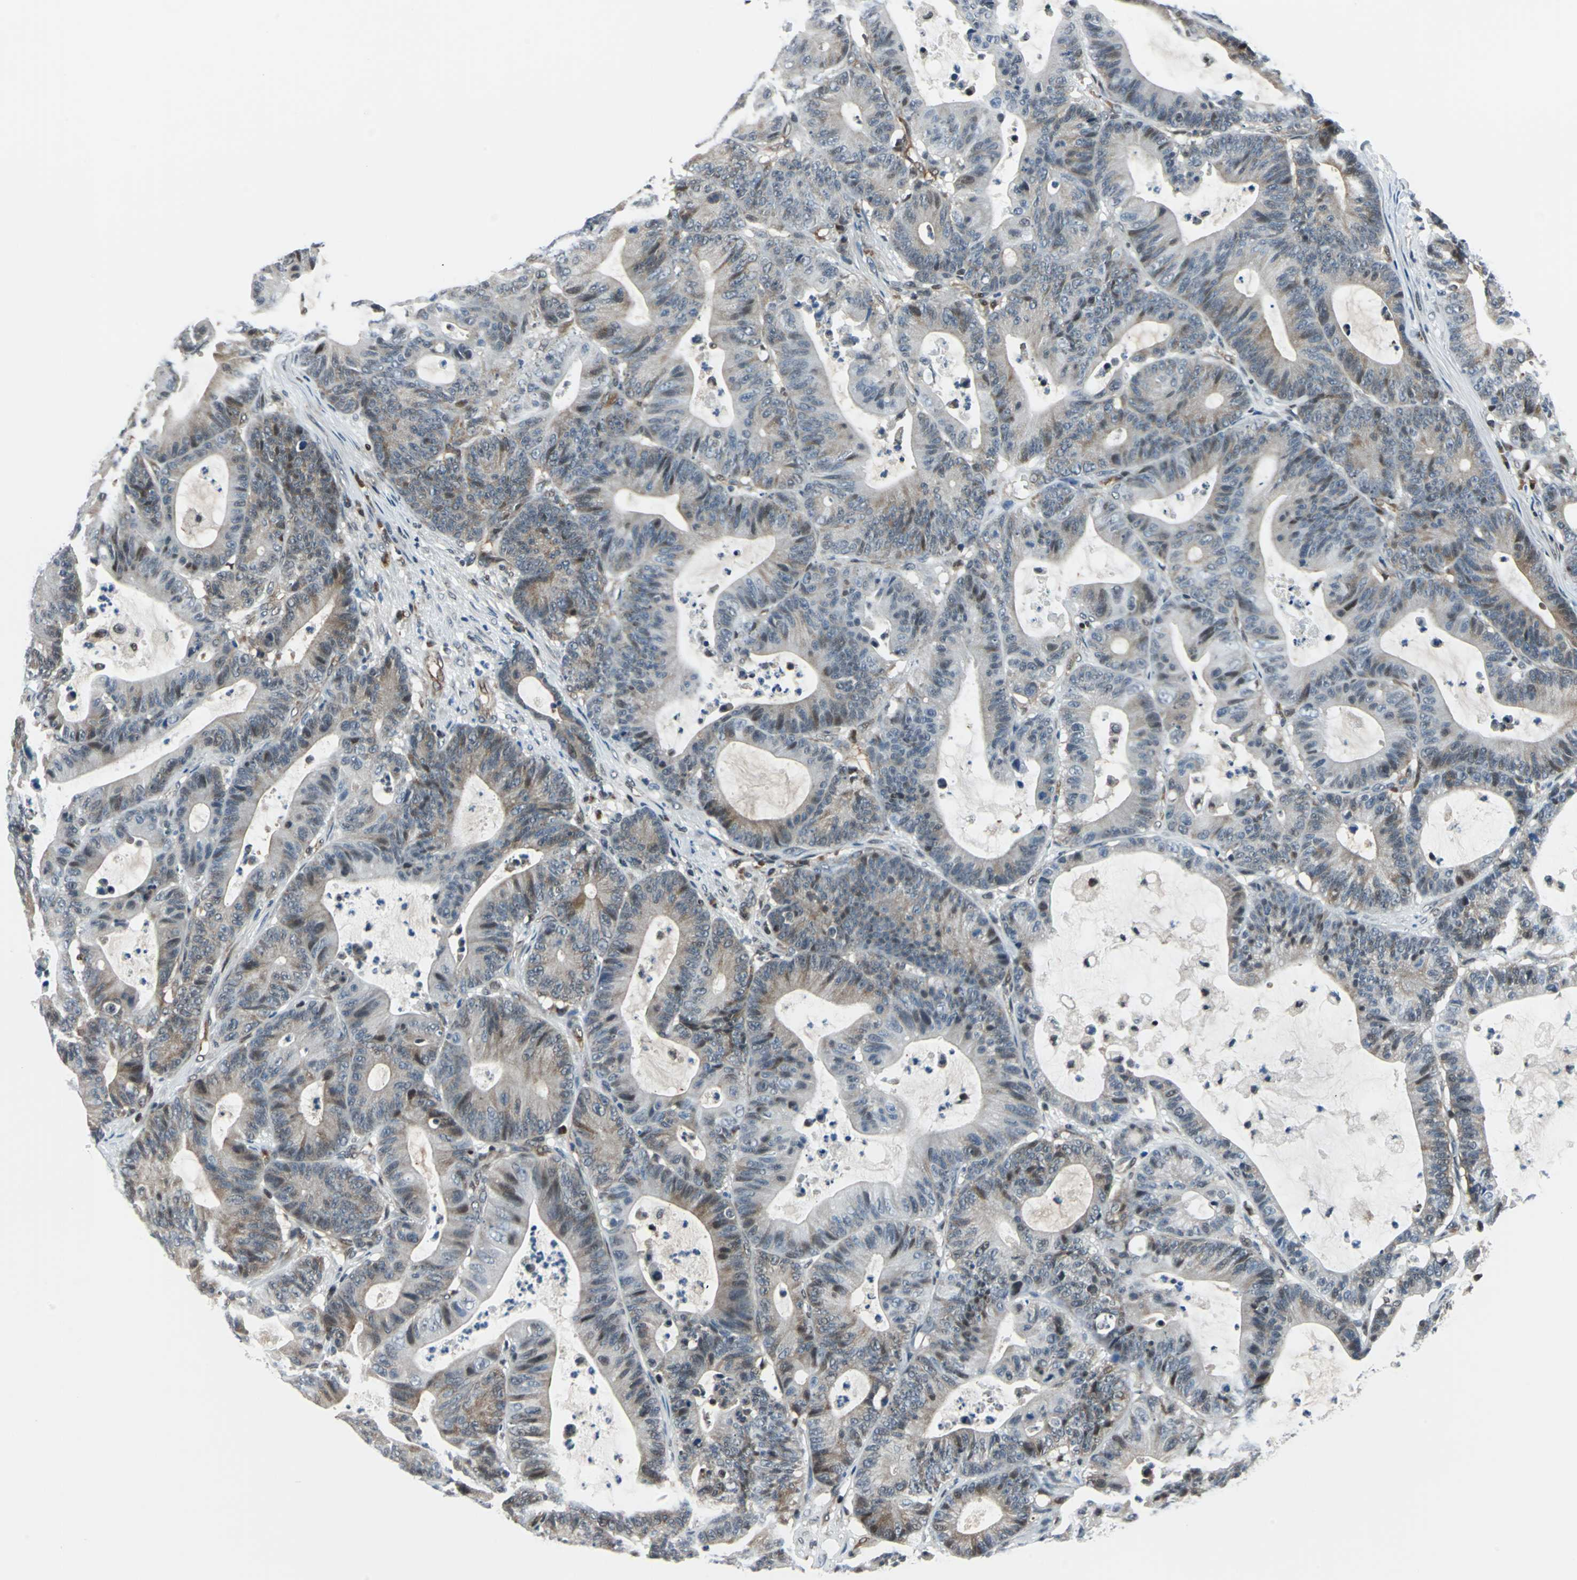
{"staining": {"intensity": "weak", "quantity": "25%-75%", "location": "cytoplasmic/membranous"}, "tissue": "colorectal cancer", "cell_type": "Tumor cells", "image_type": "cancer", "snomed": [{"axis": "morphology", "description": "Adenocarcinoma, NOS"}, {"axis": "topography", "description": "Colon"}], "caption": "This histopathology image displays immunohistochemistry staining of human colorectal cancer (adenocarcinoma), with low weak cytoplasmic/membranous expression in approximately 25%-75% of tumor cells.", "gene": "POLR3K", "patient": {"sex": "female", "age": 84}}